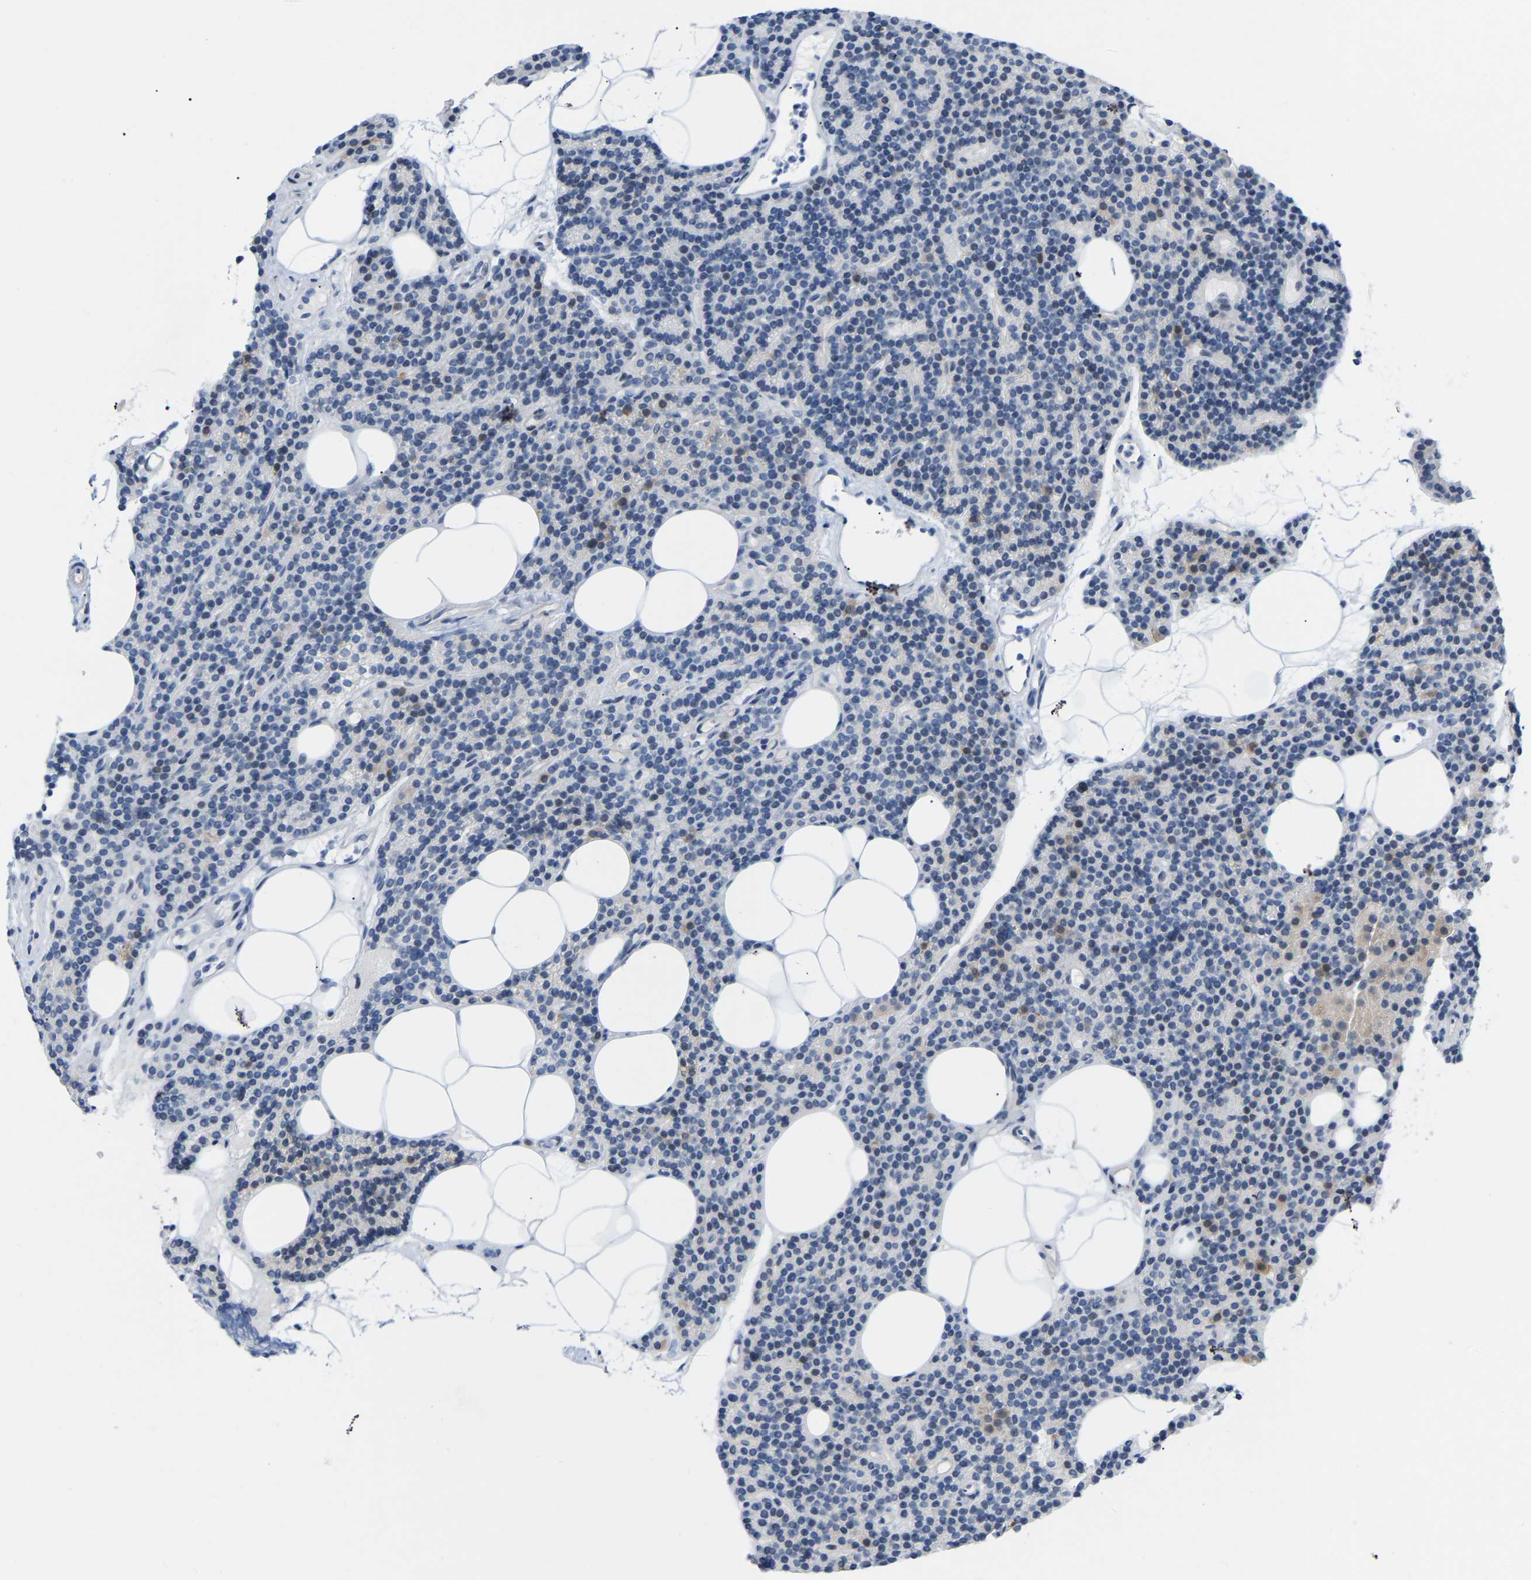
{"staining": {"intensity": "moderate", "quantity": "<25%", "location": "cytoplasmic/membranous"}, "tissue": "parathyroid gland", "cell_type": "Glandular cells", "image_type": "normal", "snomed": [{"axis": "morphology", "description": "Normal tissue, NOS"}, {"axis": "morphology", "description": "Adenoma, NOS"}, {"axis": "topography", "description": "Parathyroid gland"}], "caption": "The photomicrograph reveals staining of unremarkable parathyroid gland, revealing moderate cytoplasmic/membranous protein expression (brown color) within glandular cells.", "gene": "ABTB2", "patient": {"sex": "female", "age": 43}}